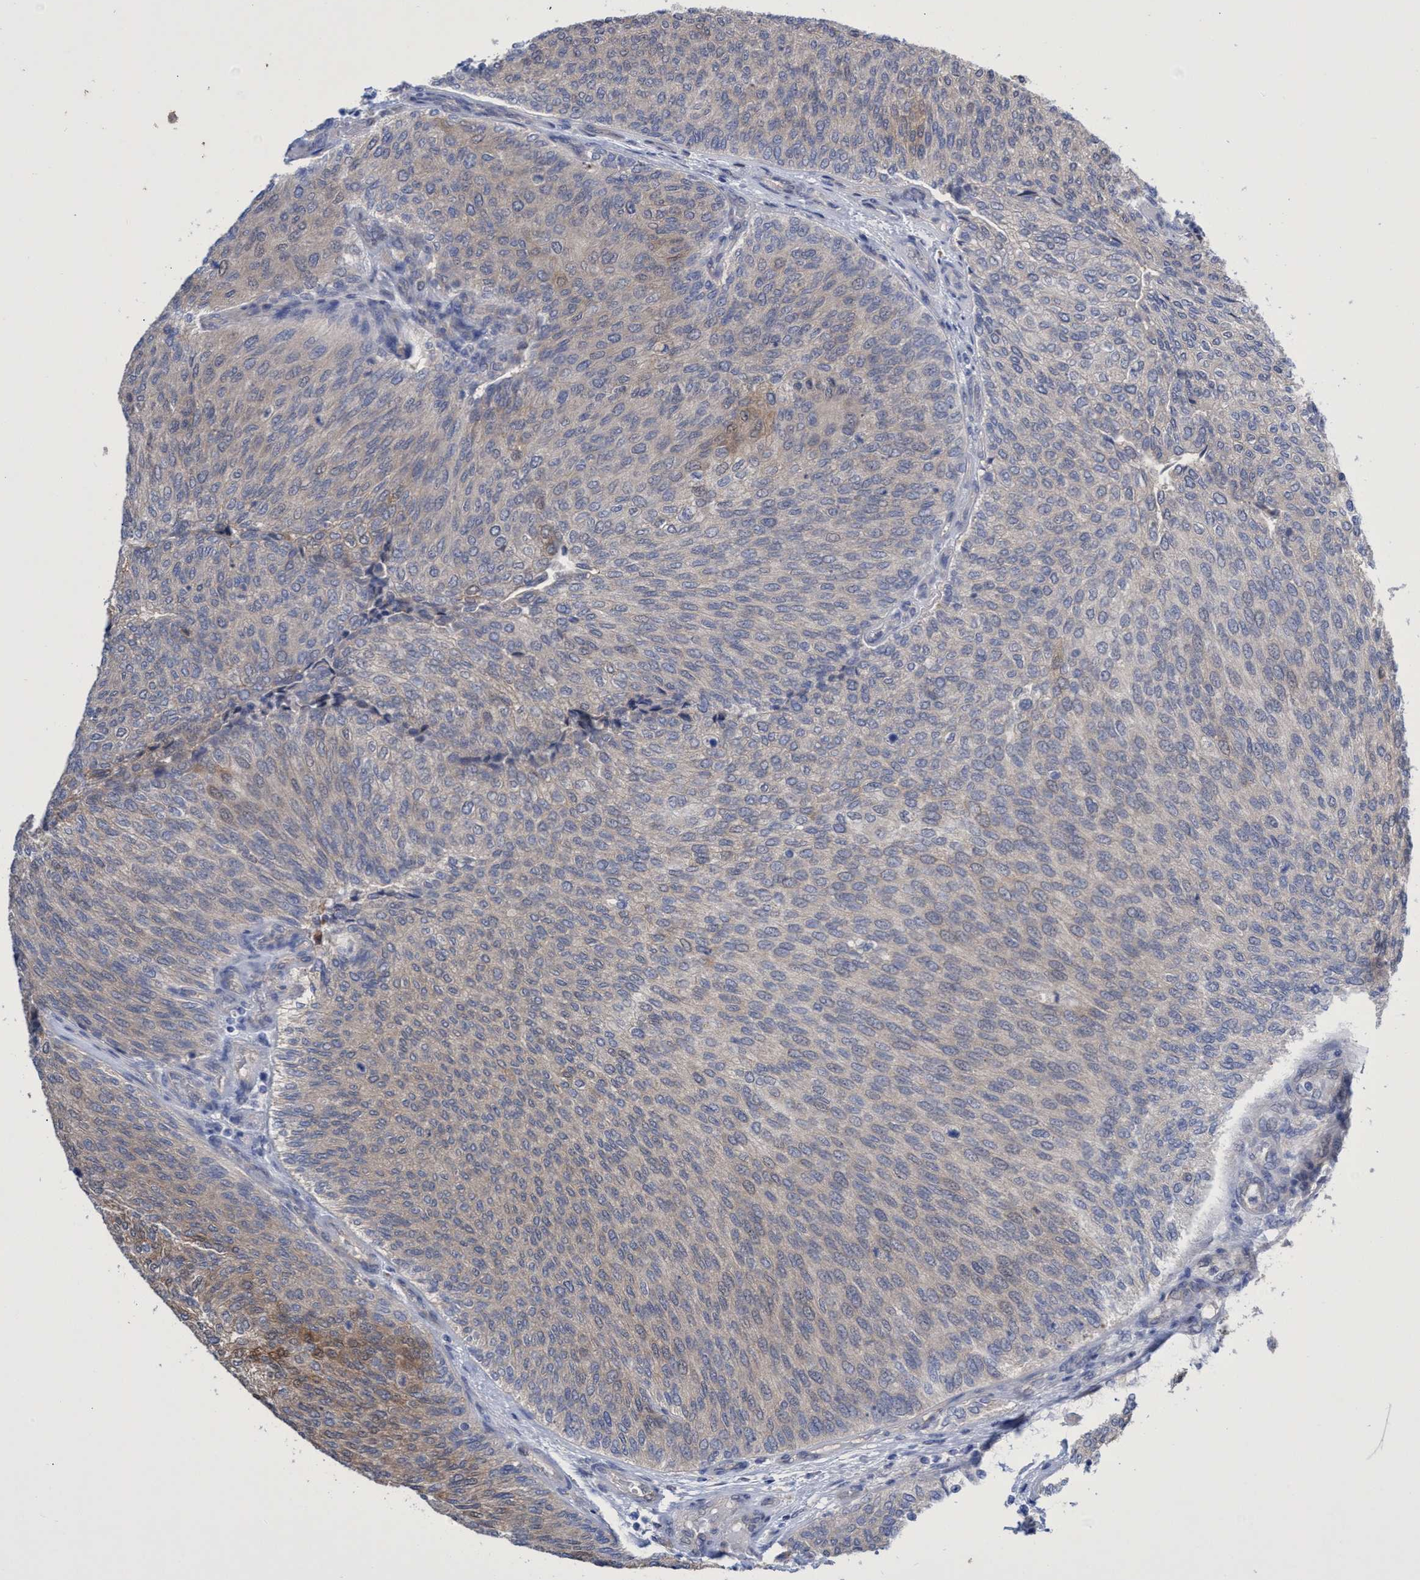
{"staining": {"intensity": "weak", "quantity": "25%-75%", "location": "cytoplasmic/membranous"}, "tissue": "urothelial cancer", "cell_type": "Tumor cells", "image_type": "cancer", "snomed": [{"axis": "morphology", "description": "Urothelial carcinoma, Low grade"}, {"axis": "topography", "description": "Urinary bladder"}], "caption": "Protein expression analysis of low-grade urothelial carcinoma demonstrates weak cytoplasmic/membranous expression in about 25%-75% of tumor cells.", "gene": "SVEP1", "patient": {"sex": "female", "age": 79}}